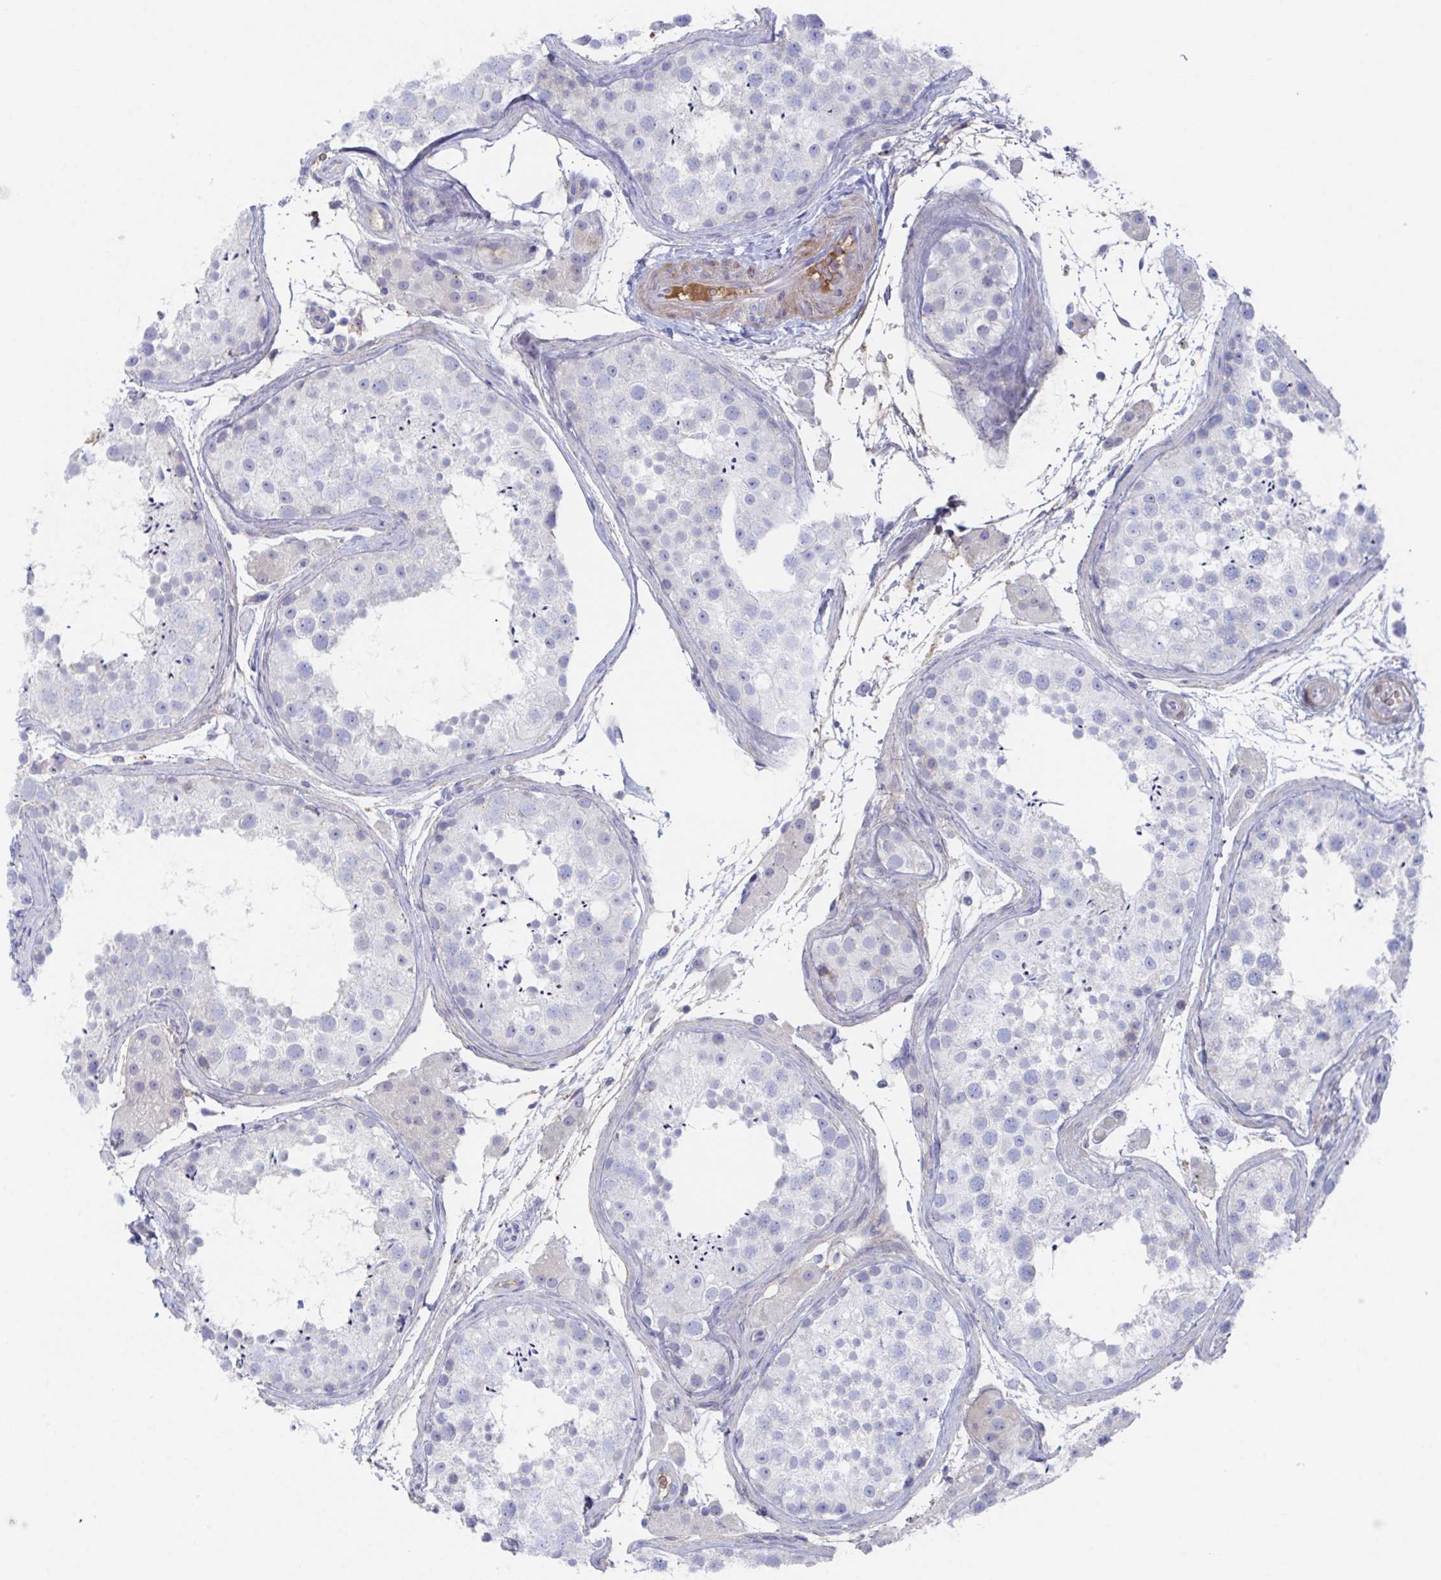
{"staining": {"intensity": "negative", "quantity": "none", "location": "none"}, "tissue": "testis", "cell_type": "Cells in seminiferous ducts", "image_type": "normal", "snomed": [{"axis": "morphology", "description": "Normal tissue, NOS"}, {"axis": "topography", "description": "Testis"}], "caption": "IHC micrograph of unremarkable testis stained for a protein (brown), which exhibits no staining in cells in seminiferous ducts. (Brightfield microscopy of DAB immunohistochemistry at high magnification).", "gene": "TNFAIP6", "patient": {"sex": "male", "age": 41}}